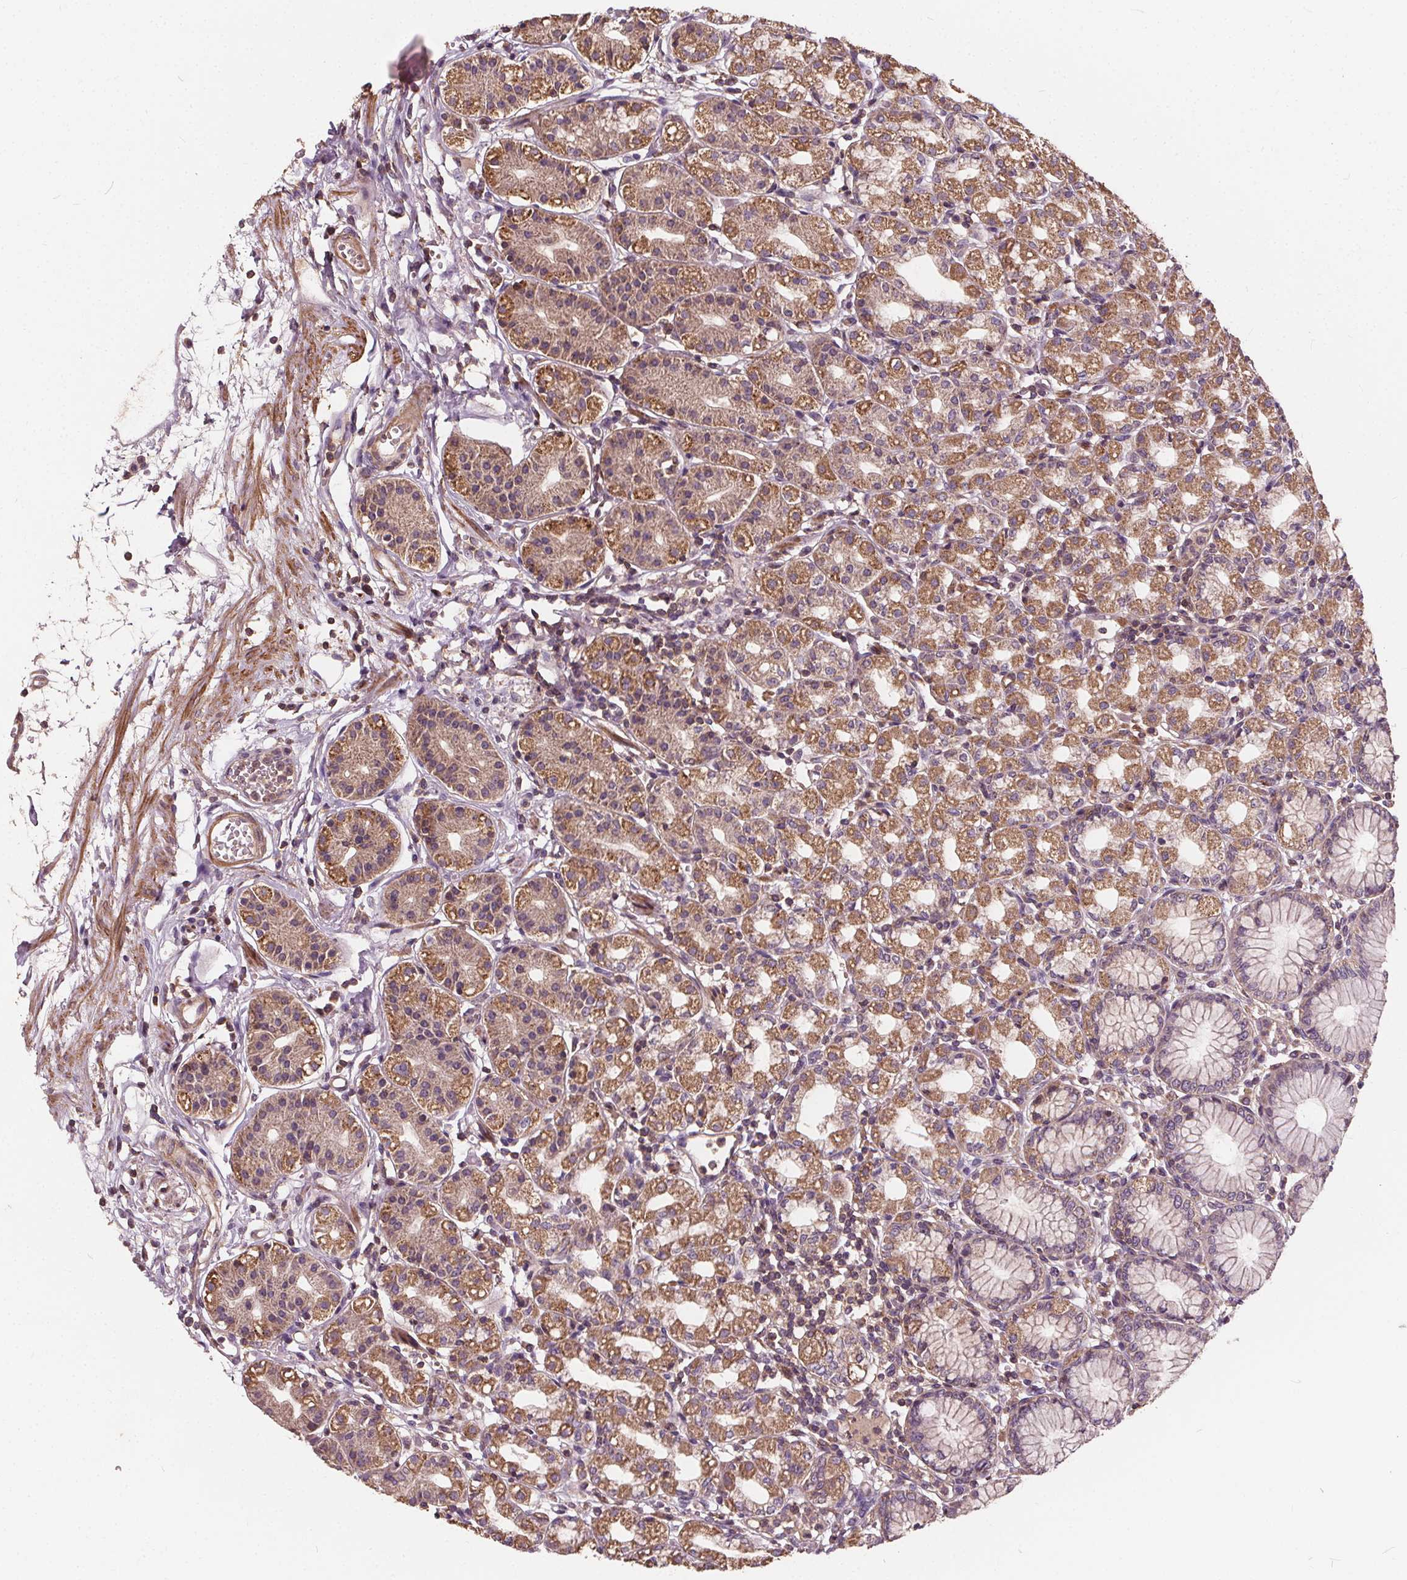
{"staining": {"intensity": "moderate", "quantity": "25%-75%", "location": "cytoplasmic/membranous"}, "tissue": "stomach", "cell_type": "Glandular cells", "image_type": "normal", "snomed": [{"axis": "morphology", "description": "Normal tissue, NOS"}, {"axis": "topography", "description": "Skeletal muscle"}, {"axis": "topography", "description": "Stomach"}], "caption": "Glandular cells display medium levels of moderate cytoplasmic/membranous expression in about 25%-75% of cells in normal human stomach.", "gene": "ORAI2", "patient": {"sex": "female", "age": 57}}